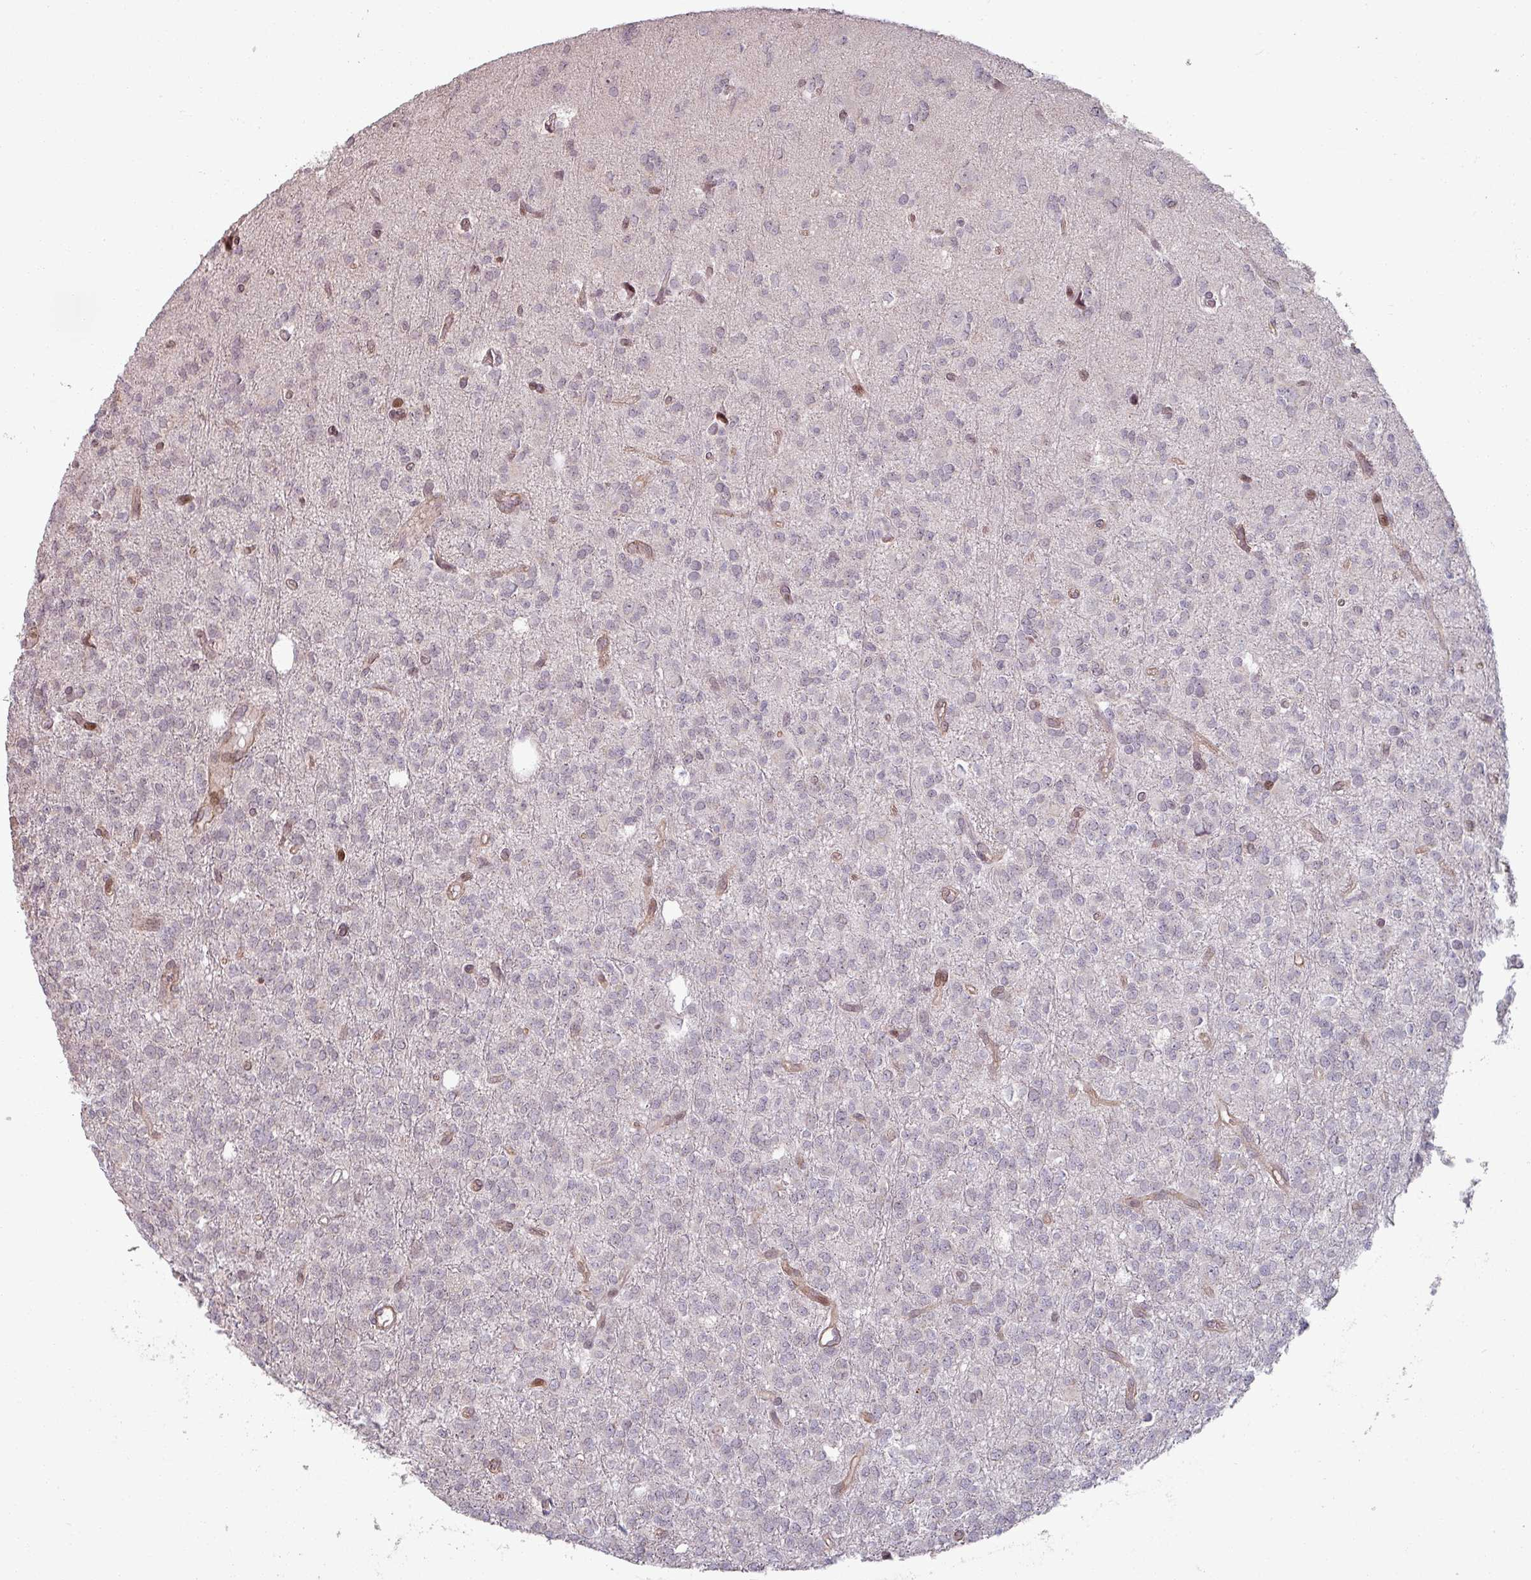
{"staining": {"intensity": "moderate", "quantity": "<25%", "location": "nuclear"}, "tissue": "glioma", "cell_type": "Tumor cells", "image_type": "cancer", "snomed": [{"axis": "morphology", "description": "Glioma, malignant, Low grade"}, {"axis": "topography", "description": "Brain"}], "caption": "This photomicrograph displays immunohistochemistry staining of malignant low-grade glioma, with low moderate nuclear positivity in approximately <25% of tumor cells.", "gene": "NCOR1", "patient": {"sex": "female", "age": 33}}